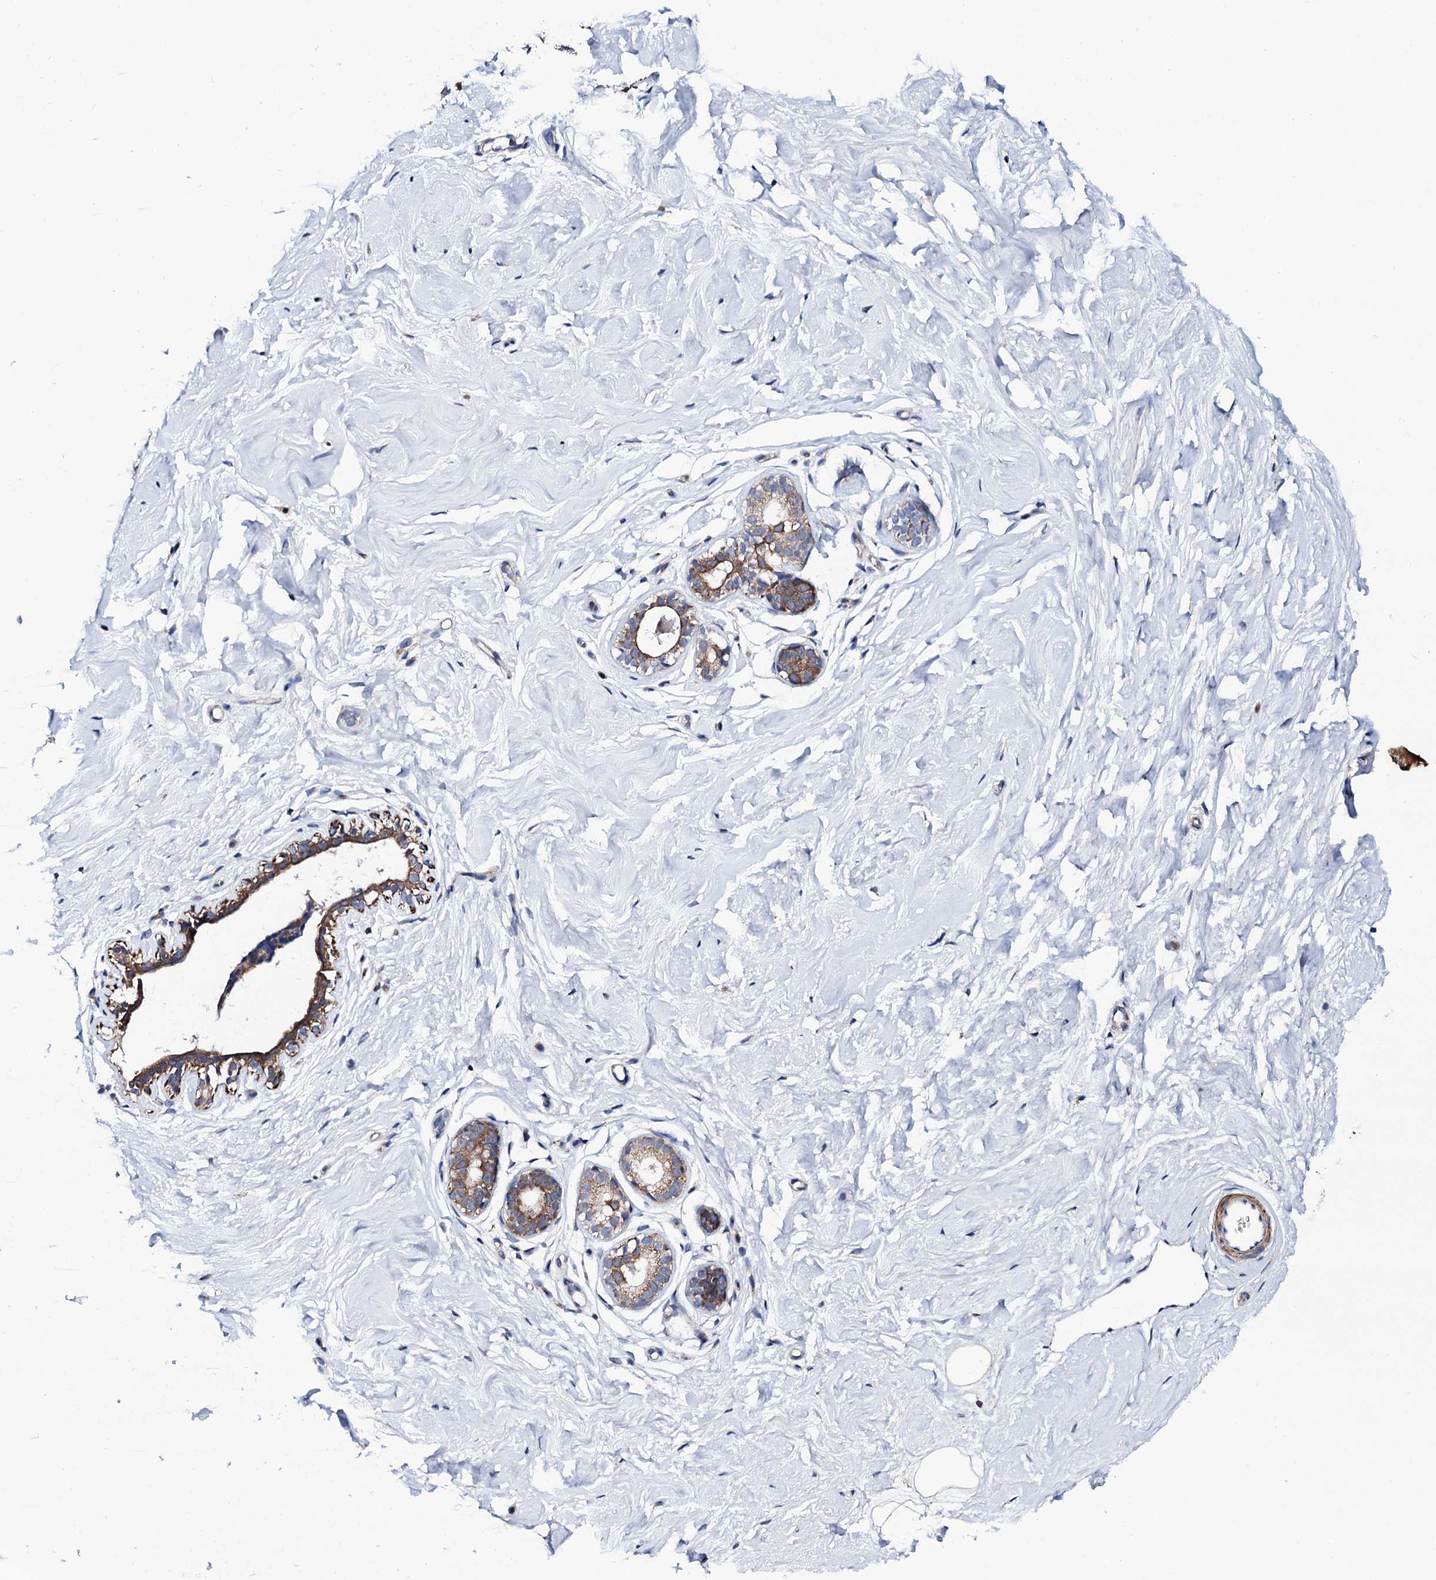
{"staining": {"intensity": "negative", "quantity": "none", "location": "none"}, "tissue": "breast", "cell_type": "Adipocytes", "image_type": "normal", "snomed": [{"axis": "morphology", "description": "Normal tissue, NOS"}, {"axis": "morphology", "description": "Adenoma, NOS"}, {"axis": "topography", "description": "Breast"}], "caption": "An immunohistochemistry (IHC) micrograph of normal breast is shown. There is no staining in adipocytes of breast. (DAB immunohistochemistry (IHC) with hematoxylin counter stain).", "gene": "COG4", "patient": {"sex": "female", "age": 23}}